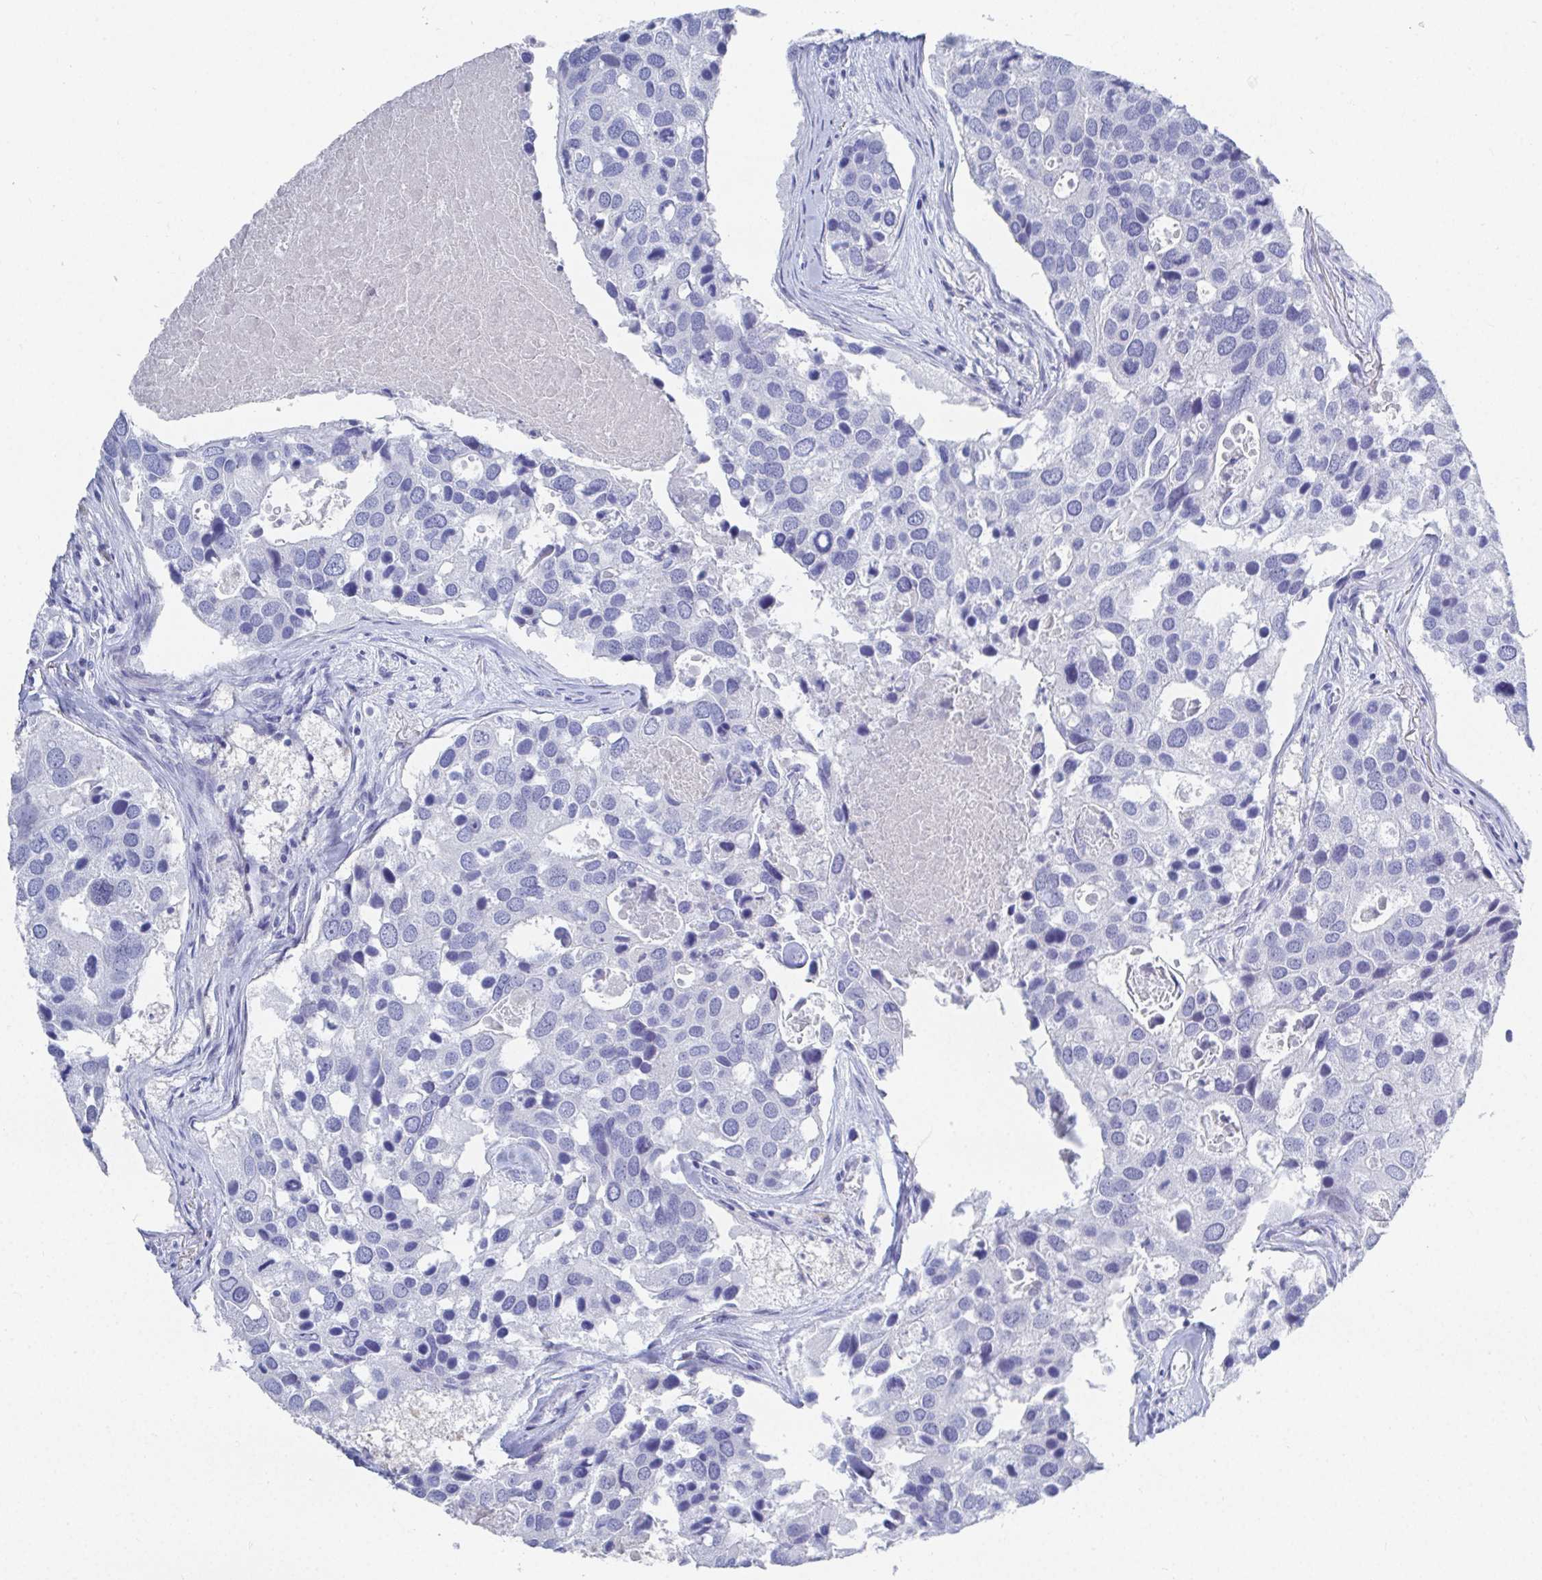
{"staining": {"intensity": "negative", "quantity": "none", "location": "none"}, "tissue": "breast cancer", "cell_type": "Tumor cells", "image_type": "cancer", "snomed": [{"axis": "morphology", "description": "Duct carcinoma"}, {"axis": "topography", "description": "Breast"}], "caption": "Tumor cells are negative for brown protein staining in breast cancer. (Brightfield microscopy of DAB (3,3'-diaminobenzidine) immunohistochemistry at high magnification).", "gene": "GRIA1", "patient": {"sex": "female", "age": 83}}